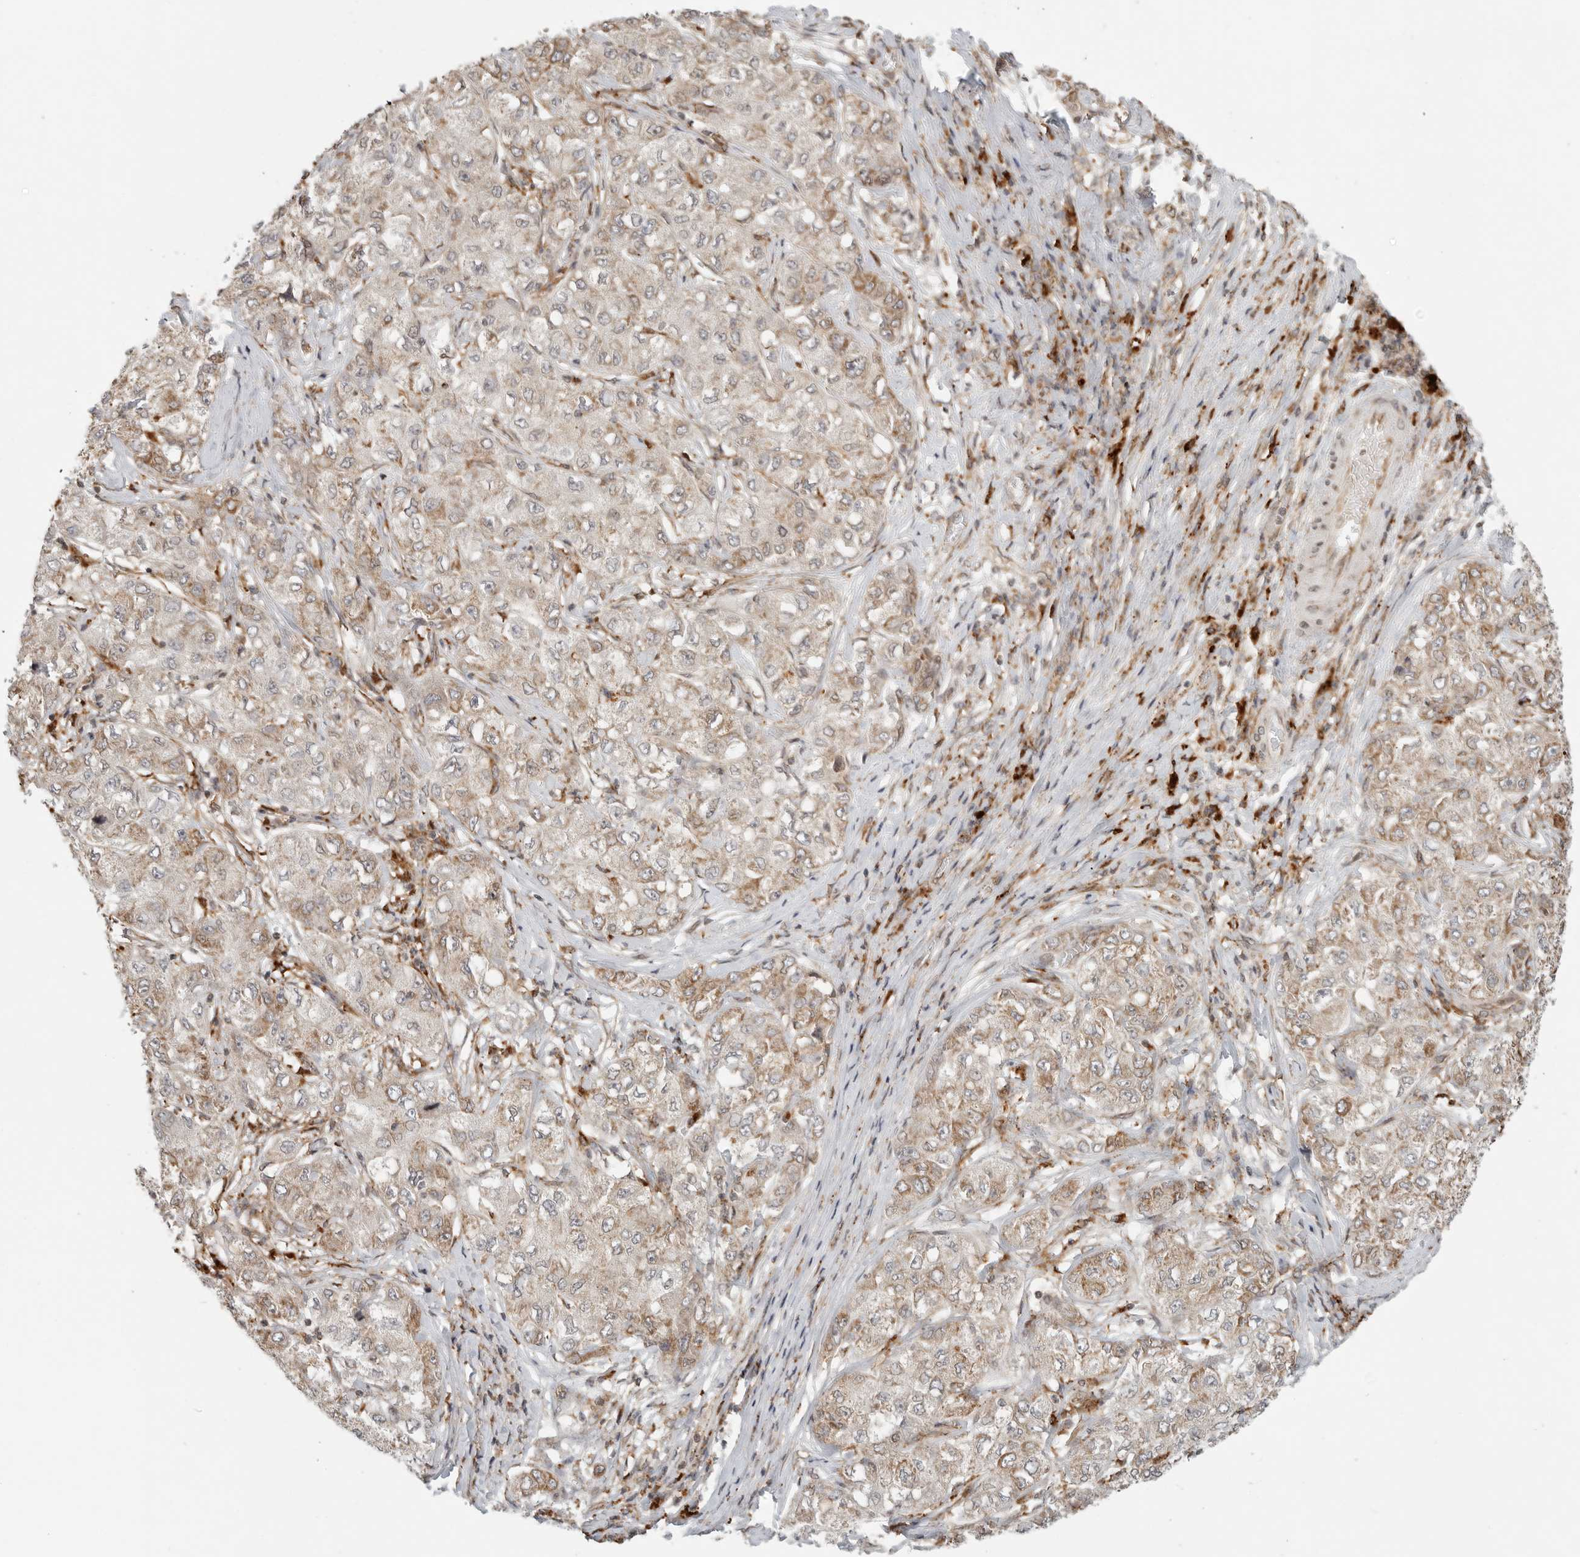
{"staining": {"intensity": "weak", "quantity": "25%-75%", "location": "cytoplasmic/membranous"}, "tissue": "liver cancer", "cell_type": "Tumor cells", "image_type": "cancer", "snomed": [{"axis": "morphology", "description": "Carcinoma, Hepatocellular, NOS"}, {"axis": "topography", "description": "Liver"}], "caption": "Protein expression analysis of human liver cancer reveals weak cytoplasmic/membranous expression in about 25%-75% of tumor cells.", "gene": "IDUA", "patient": {"sex": "male", "age": 80}}